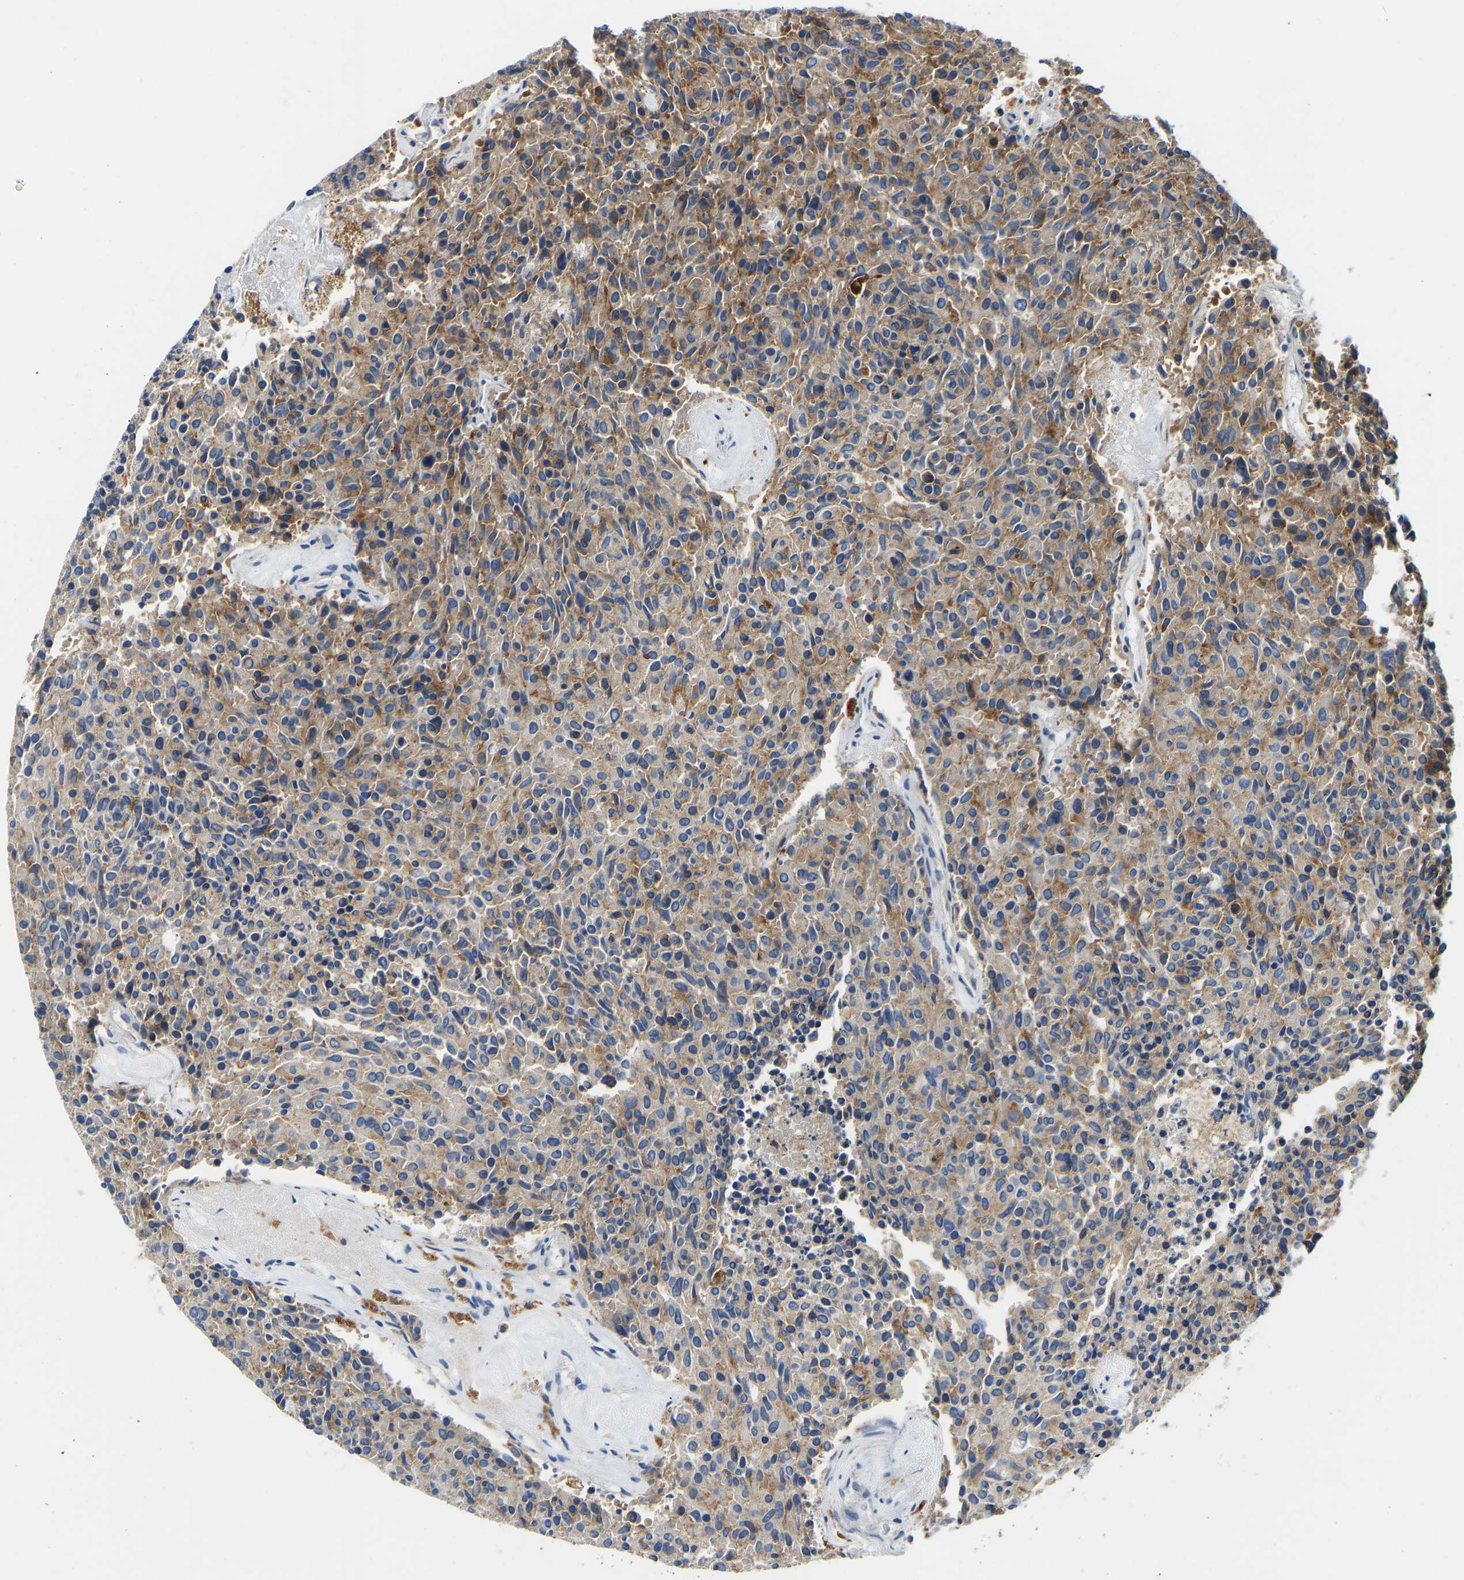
{"staining": {"intensity": "moderate", "quantity": "25%-75%", "location": "cytoplasmic/membranous"}, "tissue": "carcinoid", "cell_type": "Tumor cells", "image_type": "cancer", "snomed": [{"axis": "morphology", "description": "Carcinoid, malignant, NOS"}, {"axis": "topography", "description": "Pancreas"}], "caption": "A micrograph of human malignant carcinoid stained for a protein shows moderate cytoplasmic/membranous brown staining in tumor cells.", "gene": "ATP6V1E1", "patient": {"sex": "female", "age": 54}}